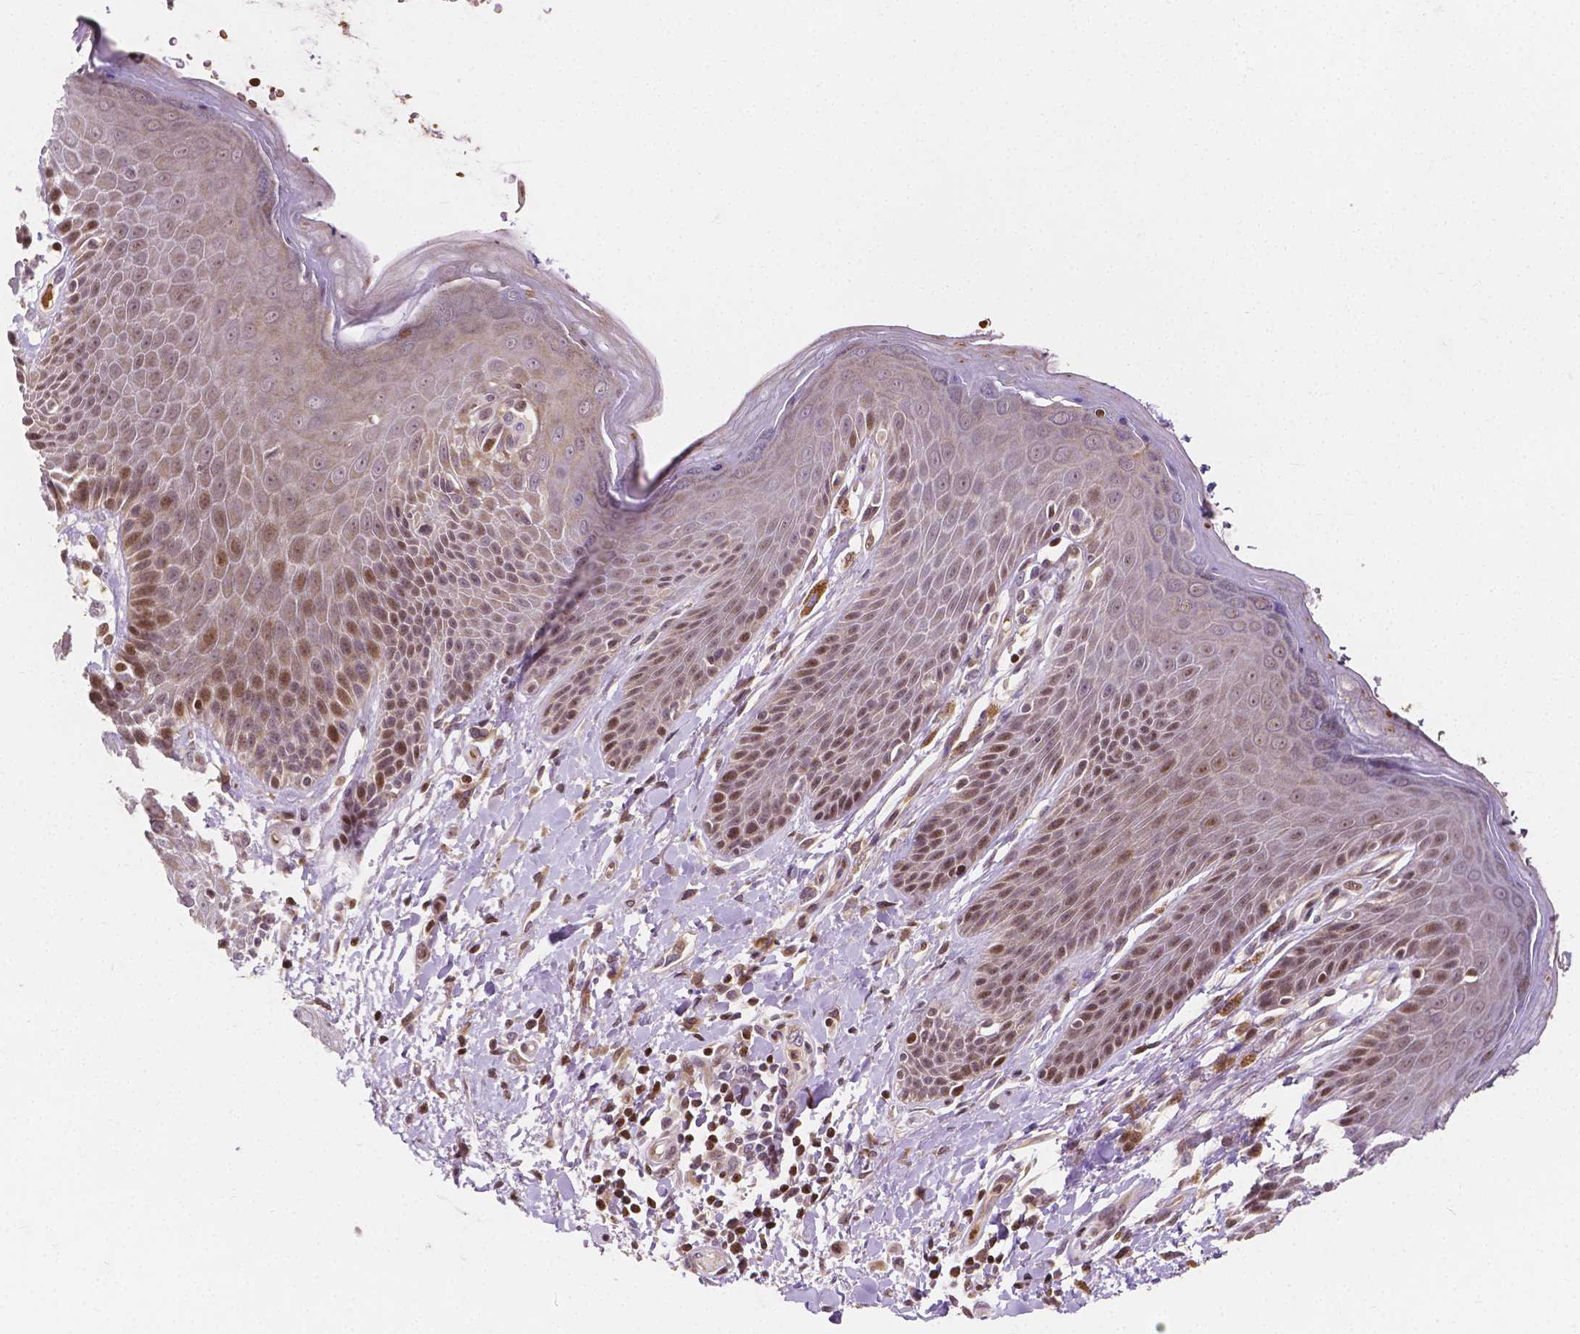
{"staining": {"intensity": "moderate", "quantity": "25%-75%", "location": "cytoplasmic/membranous,nuclear"}, "tissue": "skin", "cell_type": "Epidermal cells", "image_type": "normal", "snomed": [{"axis": "morphology", "description": "Normal tissue, NOS"}, {"axis": "topography", "description": "Anal"}, {"axis": "topography", "description": "Peripheral nerve tissue"}], "caption": "Epidermal cells reveal moderate cytoplasmic/membranous,nuclear expression in about 25%-75% of cells in unremarkable skin. The staining was performed using DAB (3,3'-diaminobenzidine), with brown indicating positive protein expression. Nuclei are stained blue with hematoxylin.", "gene": "PTPN18", "patient": {"sex": "male", "age": 51}}